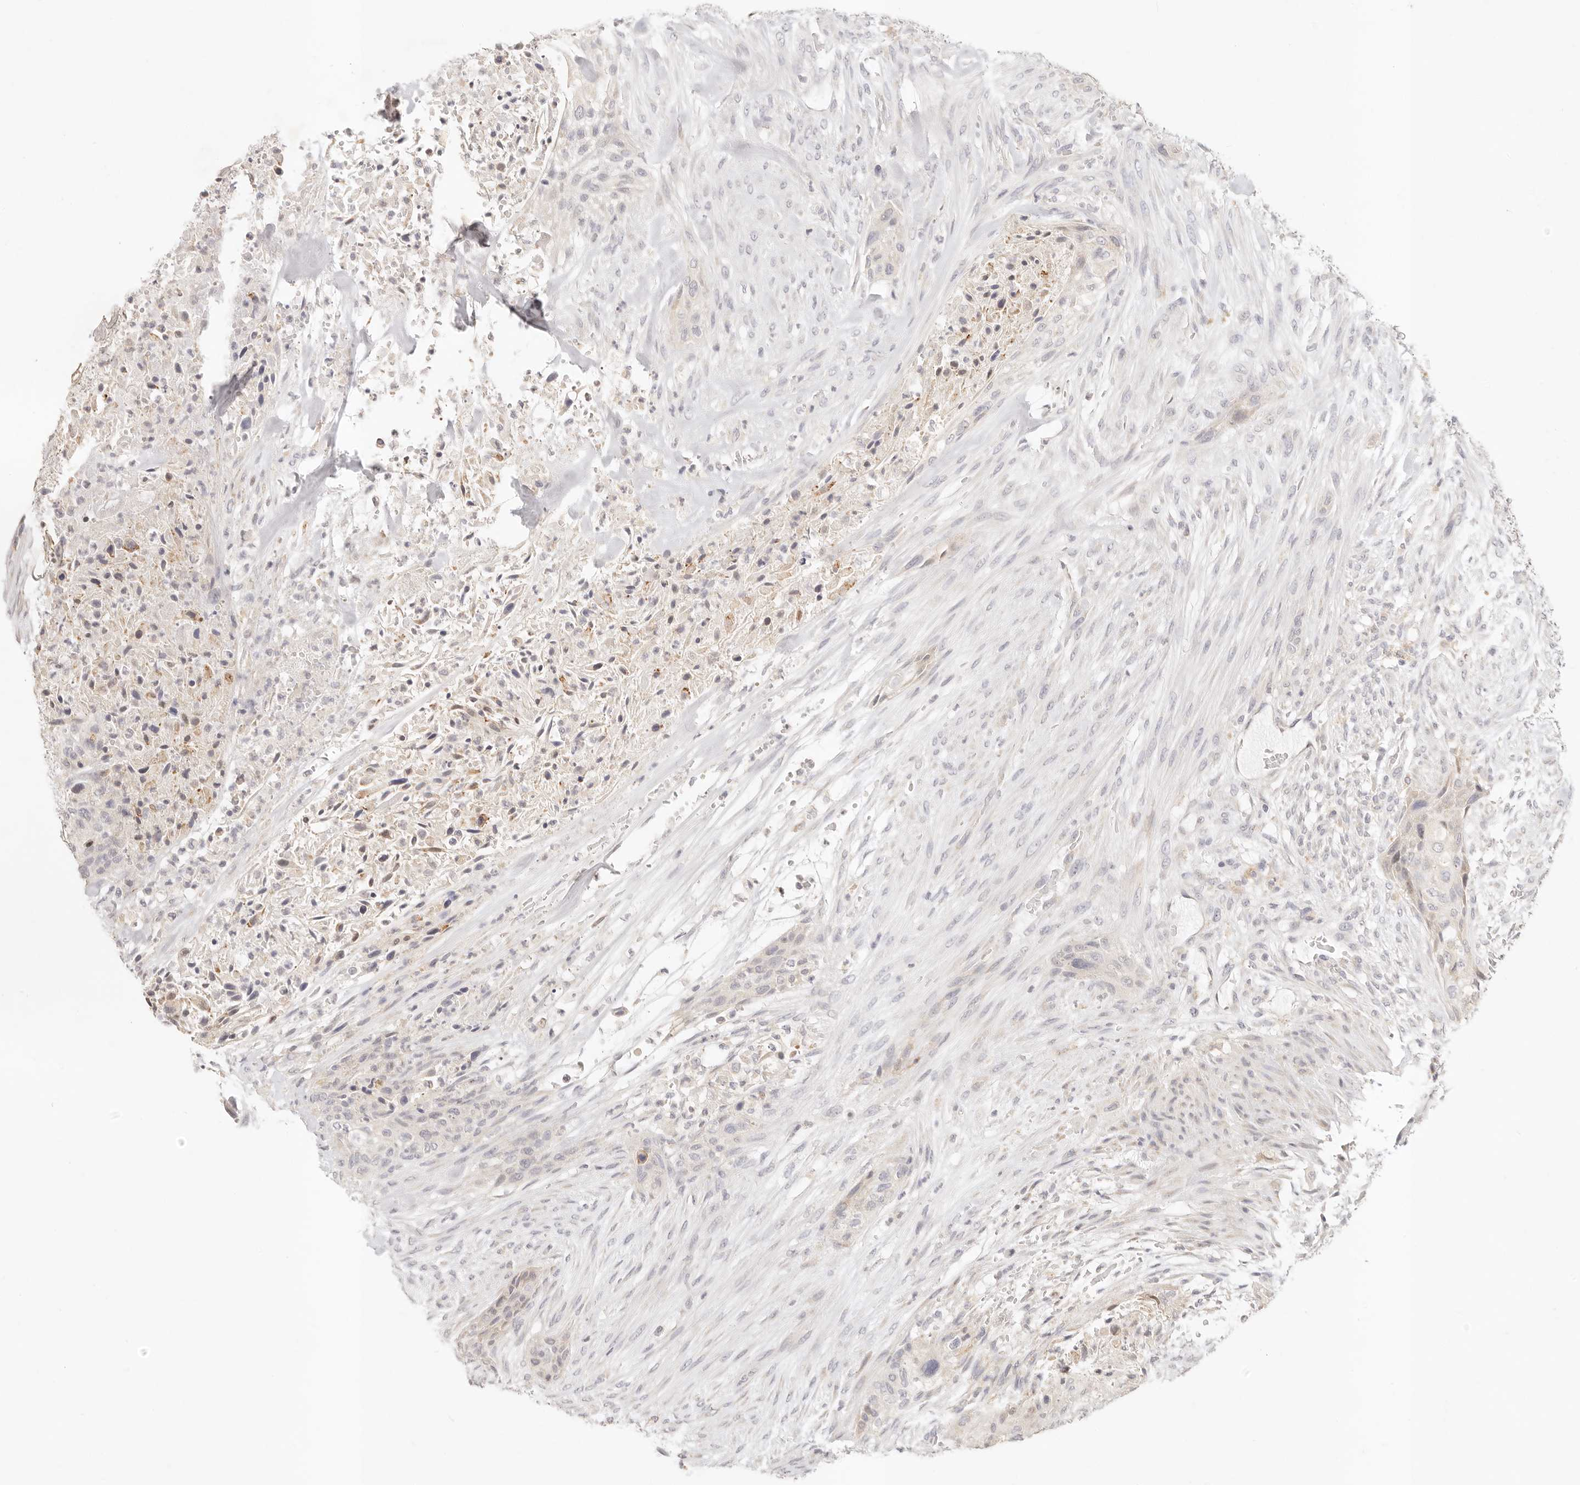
{"staining": {"intensity": "negative", "quantity": "none", "location": "none"}, "tissue": "urothelial cancer", "cell_type": "Tumor cells", "image_type": "cancer", "snomed": [{"axis": "morphology", "description": "Urothelial carcinoma, High grade"}, {"axis": "topography", "description": "Urinary bladder"}], "caption": "Immunohistochemistry (IHC) histopathology image of neoplastic tissue: human urothelial cancer stained with DAB (3,3'-diaminobenzidine) shows no significant protein expression in tumor cells.", "gene": "GPR156", "patient": {"sex": "male", "age": 35}}